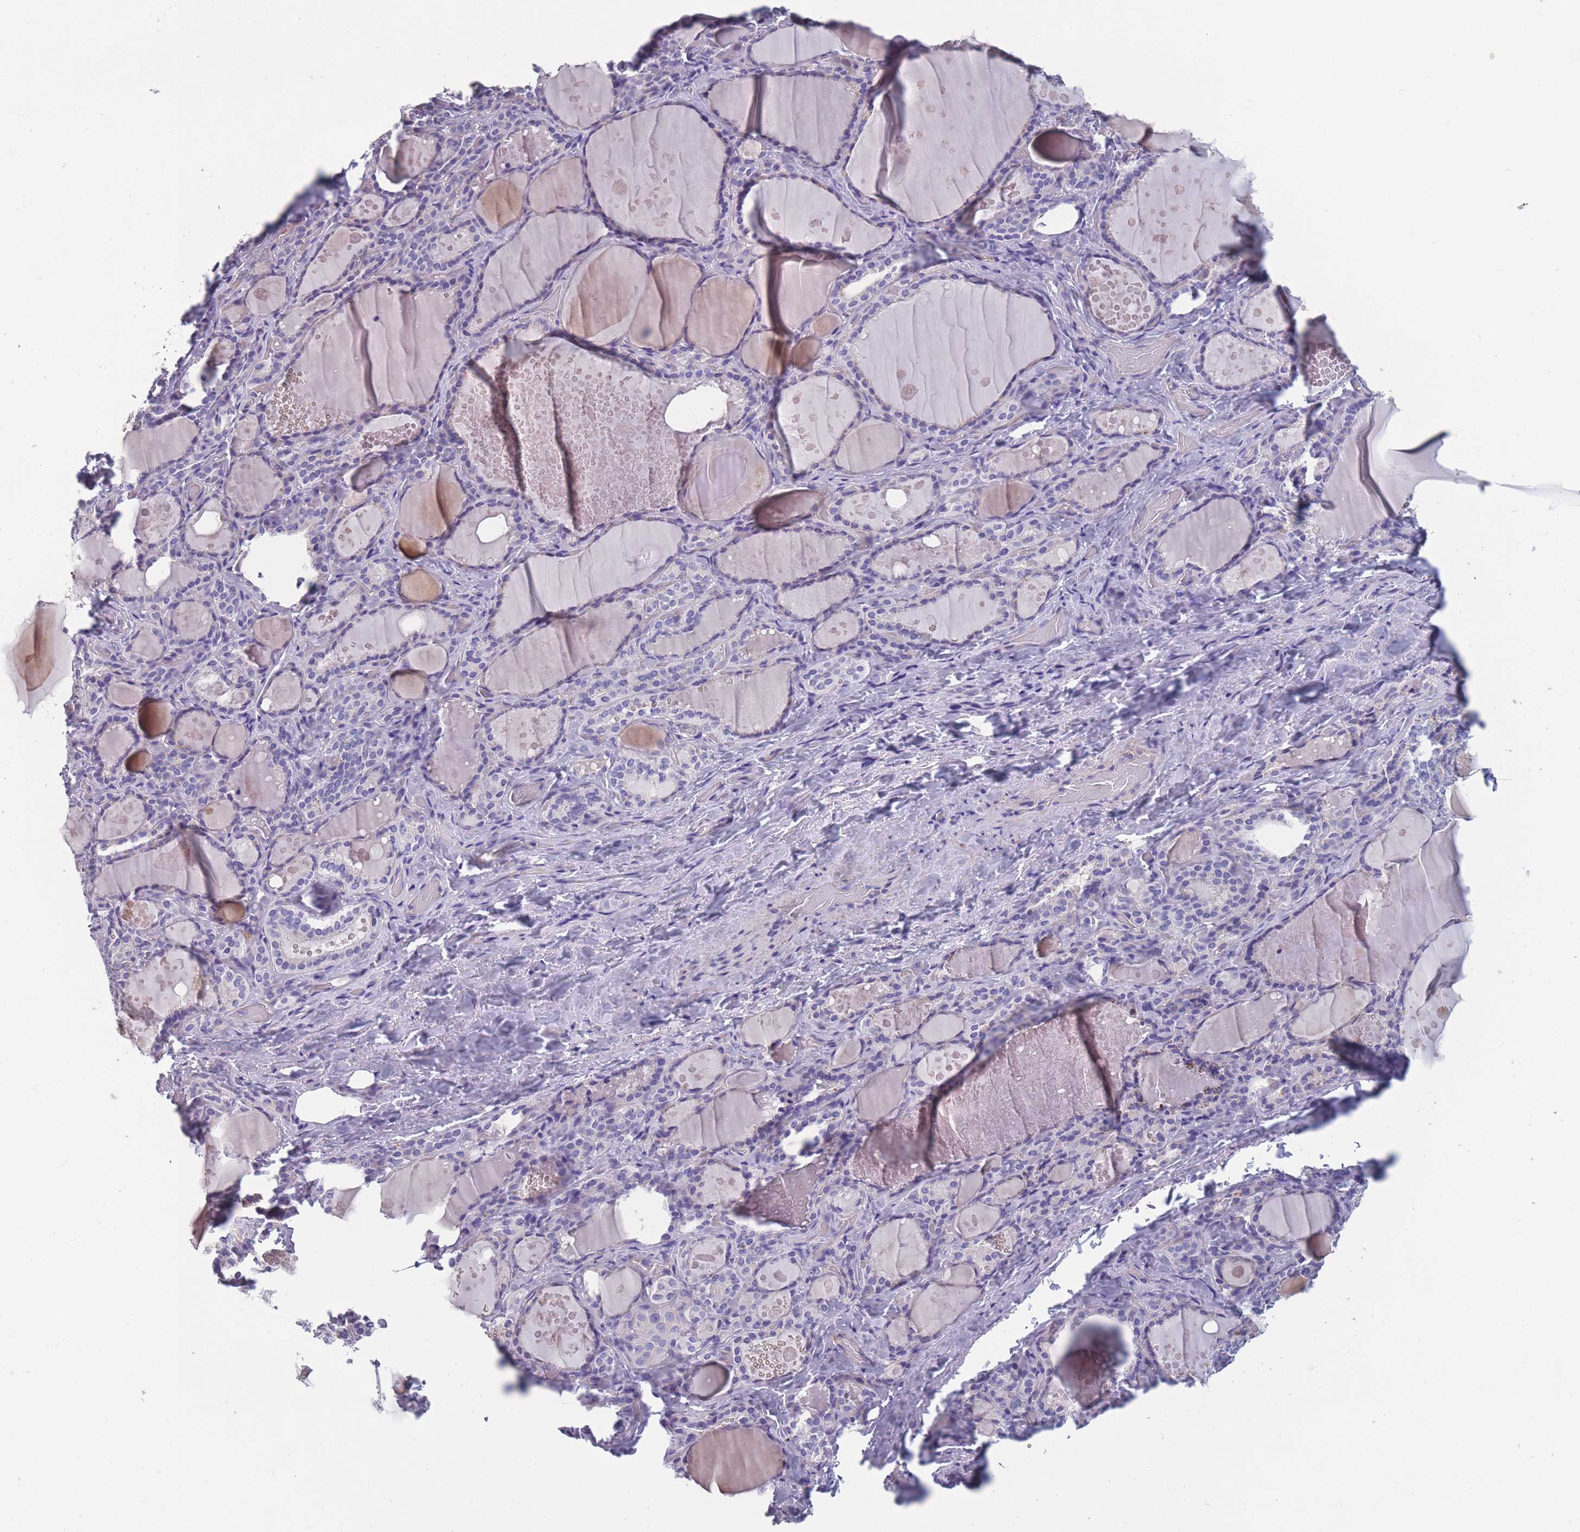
{"staining": {"intensity": "negative", "quantity": "none", "location": "none"}, "tissue": "thyroid gland", "cell_type": "Glandular cells", "image_type": "normal", "snomed": [{"axis": "morphology", "description": "Normal tissue, NOS"}, {"axis": "topography", "description": "Thyroid gland"}], "caption": "An image of human thyroid gland is negative for staining in glandular cells.", "gene": "OR4C5", "patient": {"sex": "female", "age": 46}}